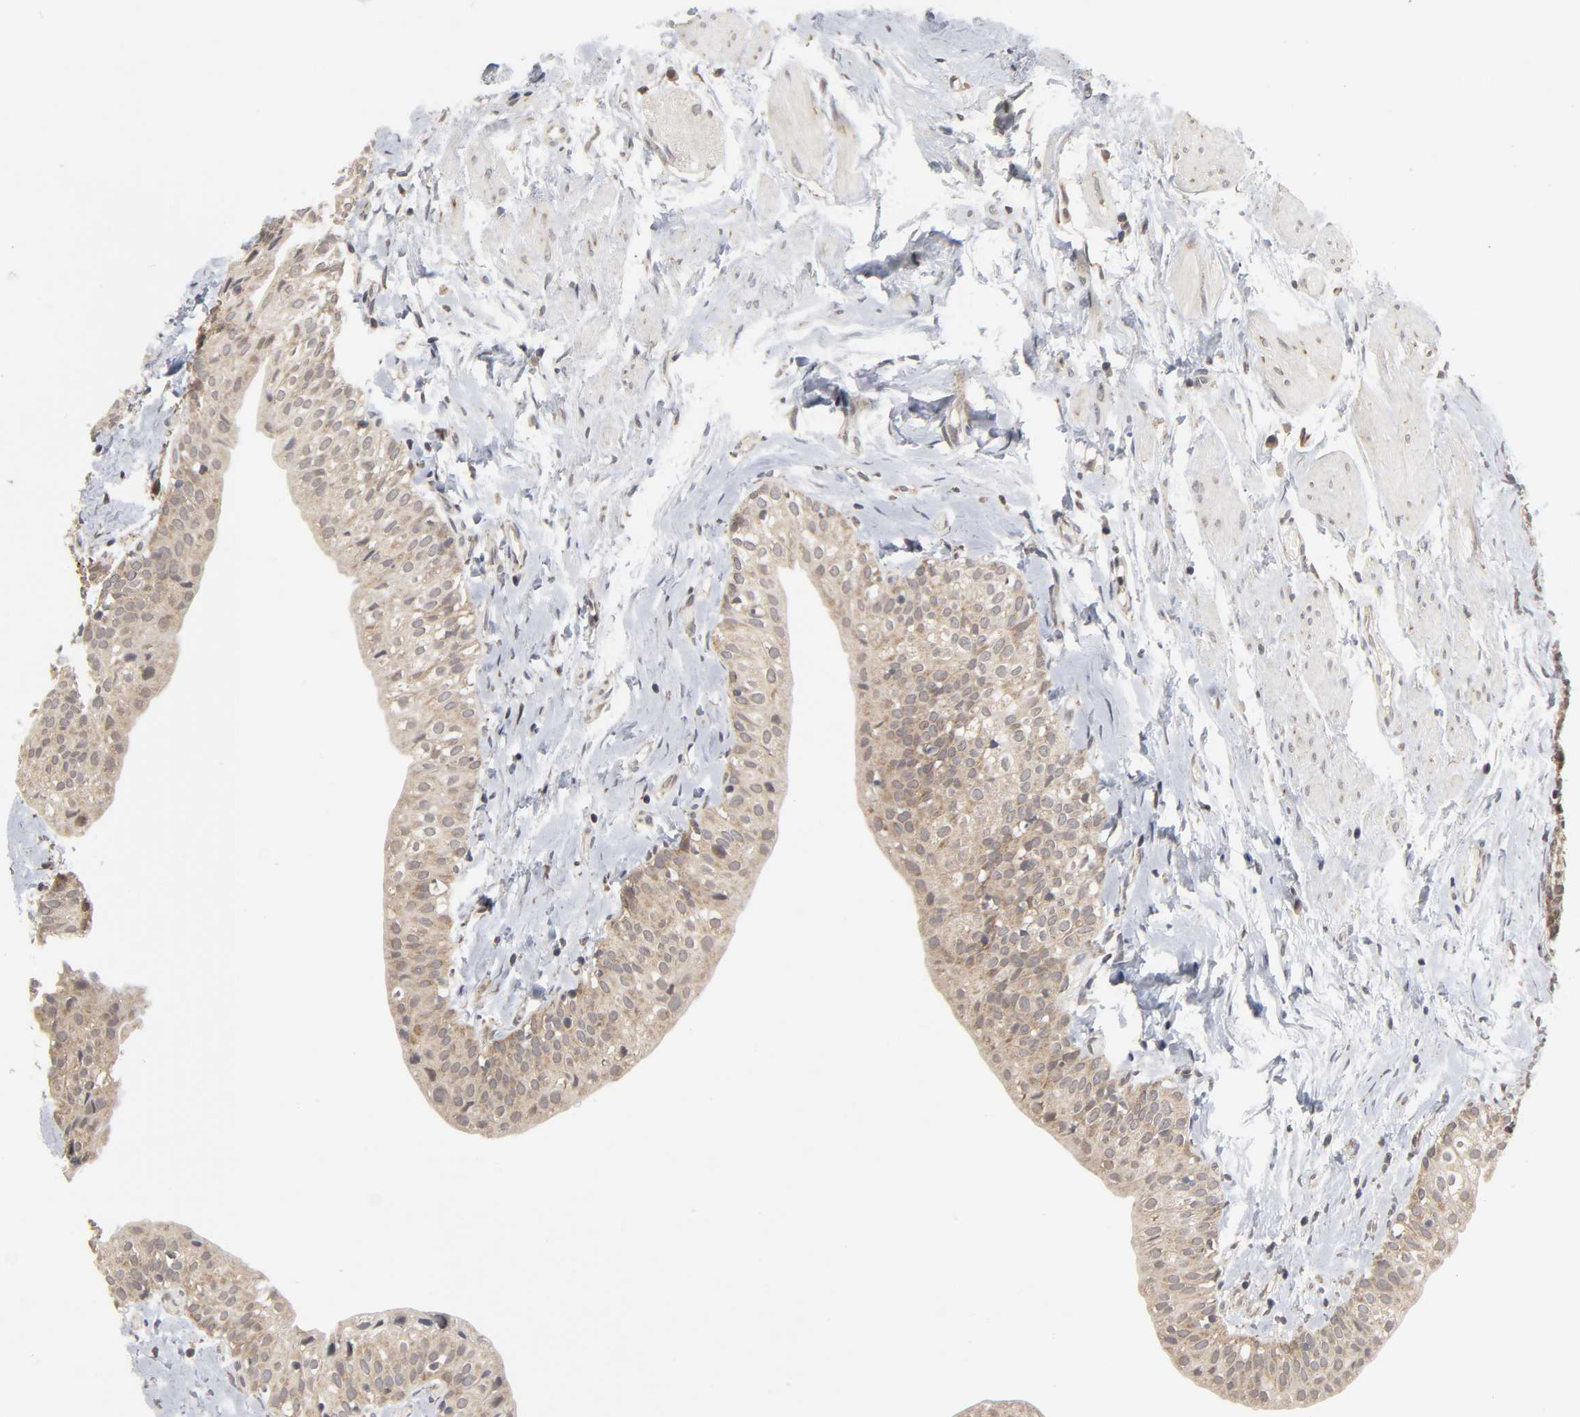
{"staining": {"intensity": "moderate", "quantity": ">75%", "location": "cytoplasmic/membranous"}, "tissue": "urinary bladder", "cell_type": "Urothelial cells", "image_type": "normal", "snomed": [{"axis": "morphology", "description": "Normal tissue, NOS"}, {"axis": "topography", "description": "Urinary bladder"}], "caption": "Unremarkable urinary bladder reveals moderate cytoplasmic/membranous expression in approximately >75% of urothelial cells, visualized by immunohistochemistry. Using DAB (brown) and hematoxylin (blue) stains, captured at high magnification using brightfield microscopy.", "gene": "SLC30A9", "patient": {"sex": "male", "age": 59}}